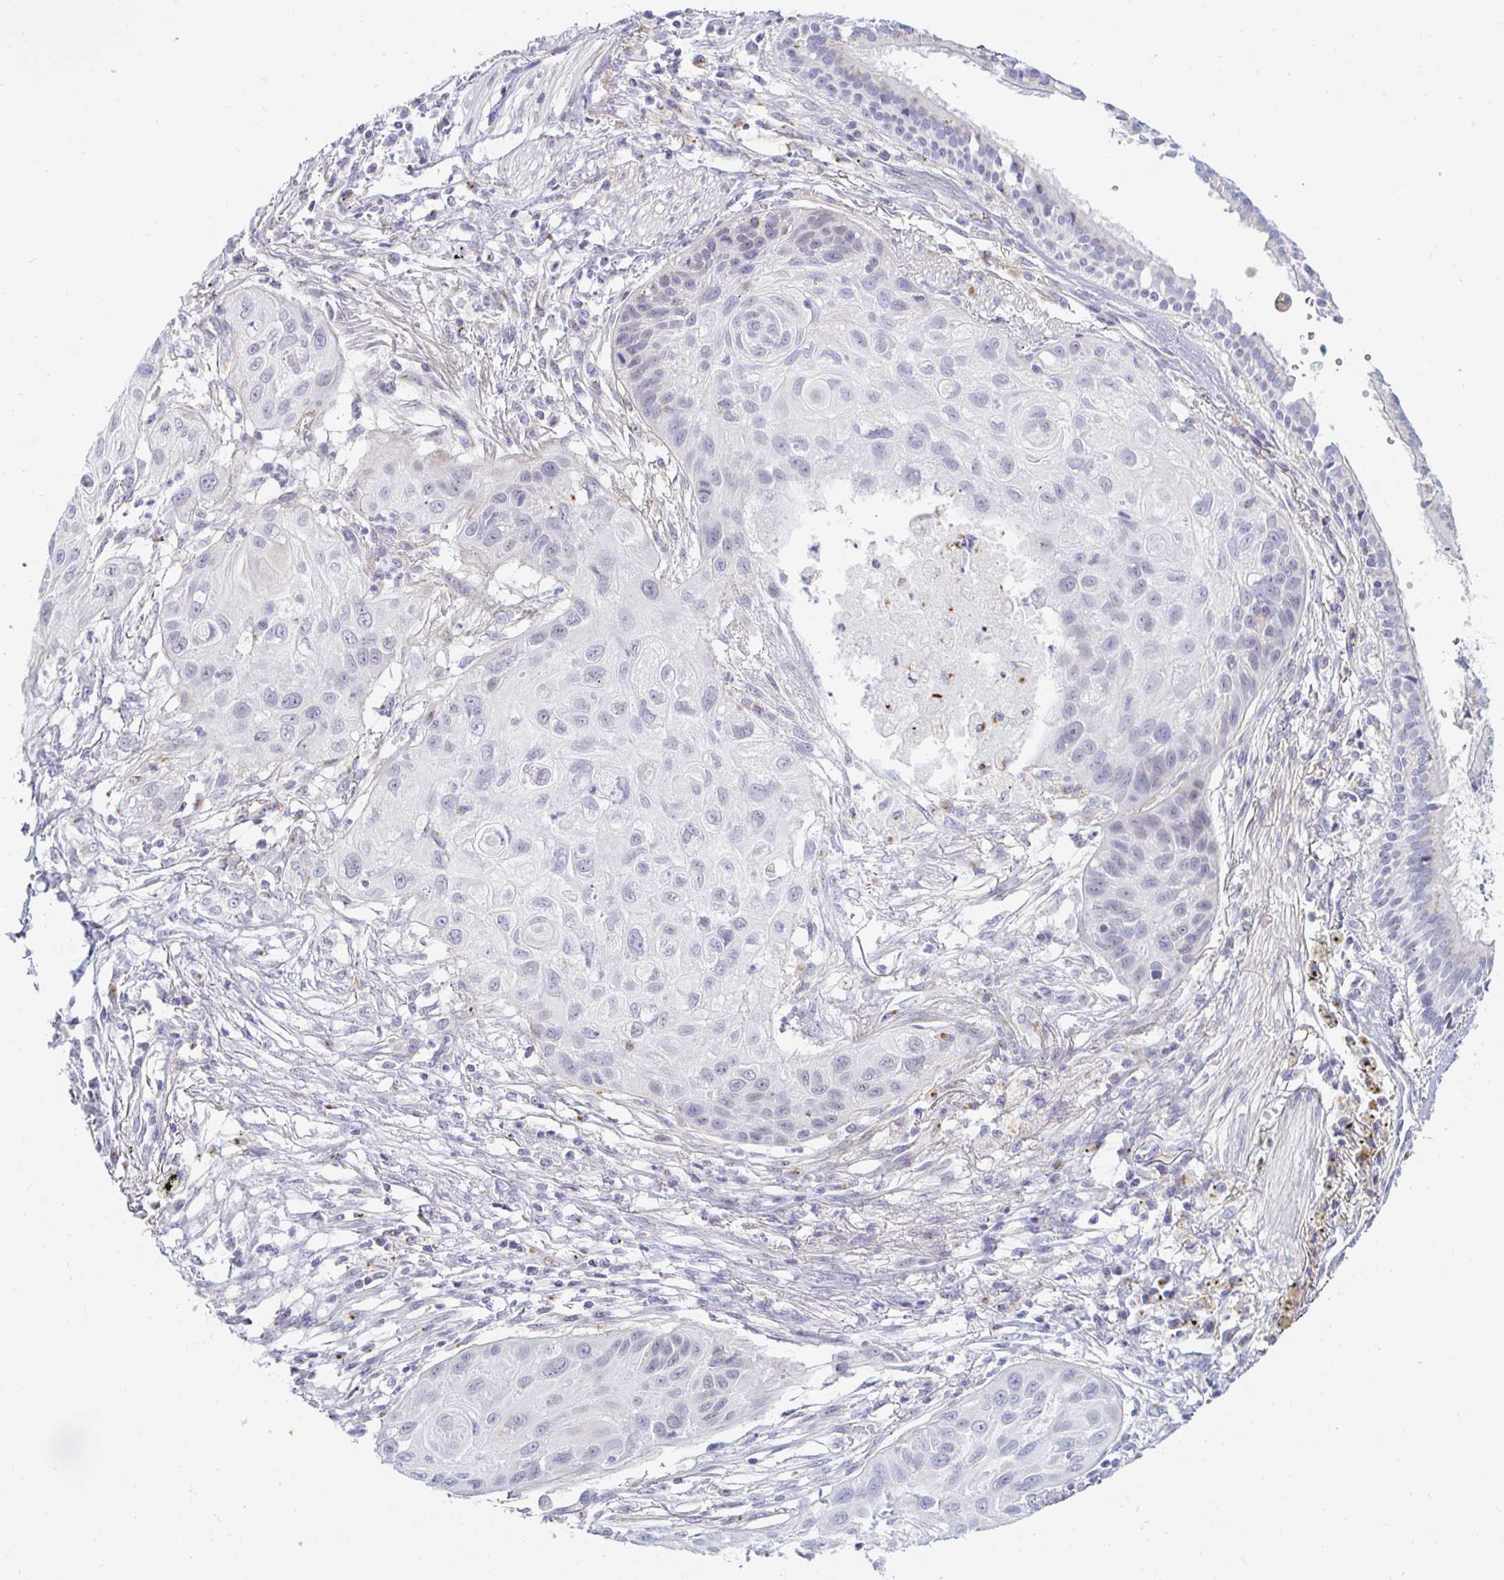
{"staining": {"intensity": "negative", "quantity": "none", "location": "none"}, "tissue": "lung cancer", "cell_type": "Tumor cells", "image_type": "cancer", "snomed": [{"axis": "morphology", "description": "Squamous cell carcinoma, NOS"}, {"axis": "topography", "description": "Lung"}], "caption": "Tumor cells show no significant protein expression in lung squamous cell carcinoma. (Stains: DAB immunohistochemistry (IHC) with hematoxylin counter stain, Microscopy: brightfield microscopy at high magnification).", "gene": "OR51D1", "patient": {"sex": "male", "age": 71}}